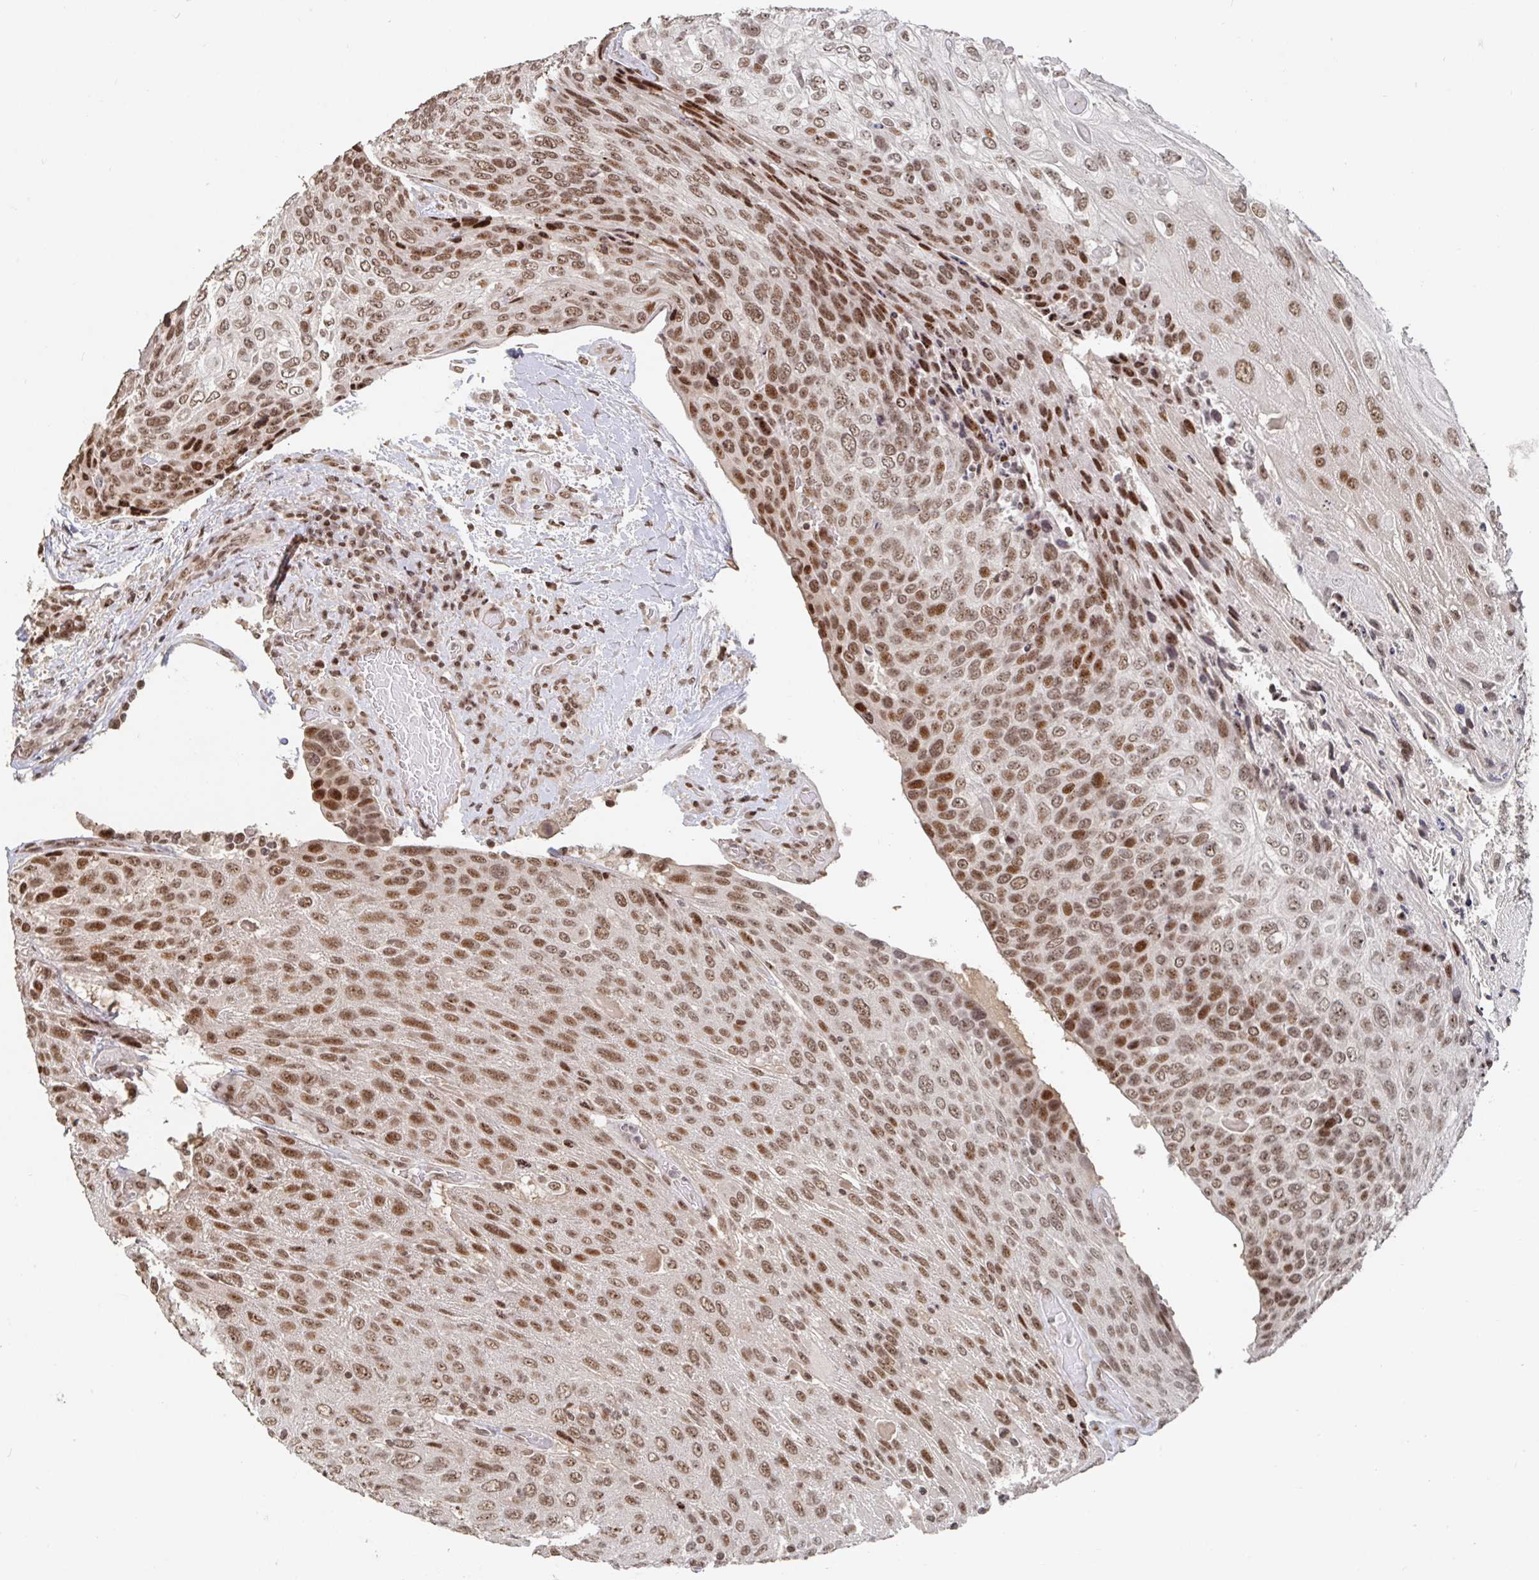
{"staining": {"intensity": "moderate", "quantity": ">75%", "location": "nuclear"}, "tissue": "urothelial cancer", "cell_type": "Tumor cells", "image_type": "cancer", "snomed": [{"axis": "morphology", "description": "Urothelial carcinoma, High grade"}, {"axis": "topography", "description": "Urinary bladder"}], "caption": "A micrograph showing moderate nuclear expression in about >75% of tumor cells in urothelial carcinoma (high-grade), as visualized by brown immunohistochemical staining.", "gene": "ZDHHC12", "patient": {"sex": "female", "age": 70}}